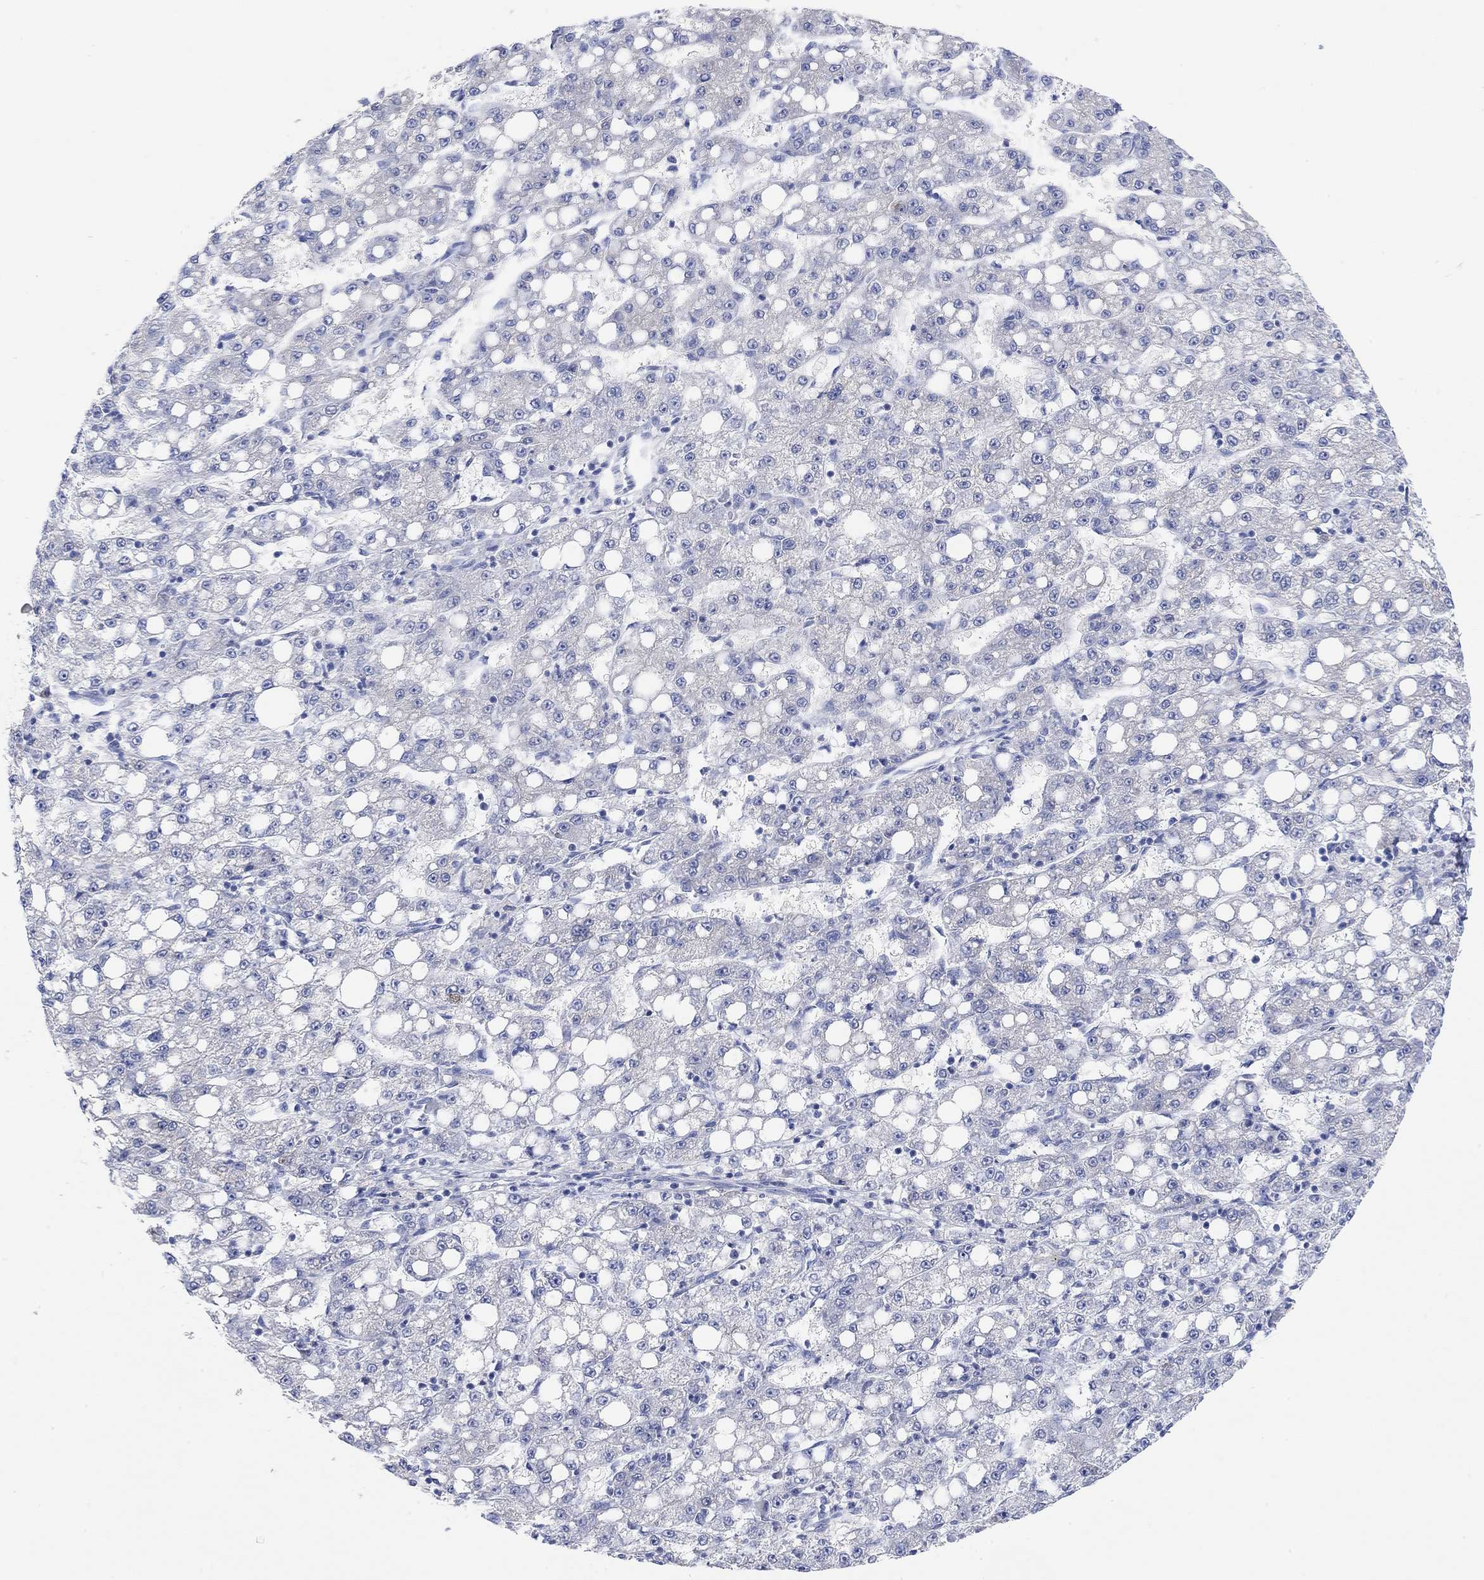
{"staining": {"intensity": "negative", "quantity": "none", "location": "none"}, "tissue": "liver cancer", "cell_type": "Tumor cells", "image_type": "cancer", "snomed": [{"axis": "morphology", "description": "Carcinoma, Hepatocellular, NOS"}, {"axis": "topography", "description": "Liver"}], "caption": "Immunohistochemistry (IHC) histopathology image of neoplastic tissue: liver cancer (hepatocellular carcinoma) stained with DAB (3,3'-diaminobenzidine) demonstrates no significant protein positivity in tumor cells.", "gene": "RGS1", "patient": {"sex": "female", "age": 65}}